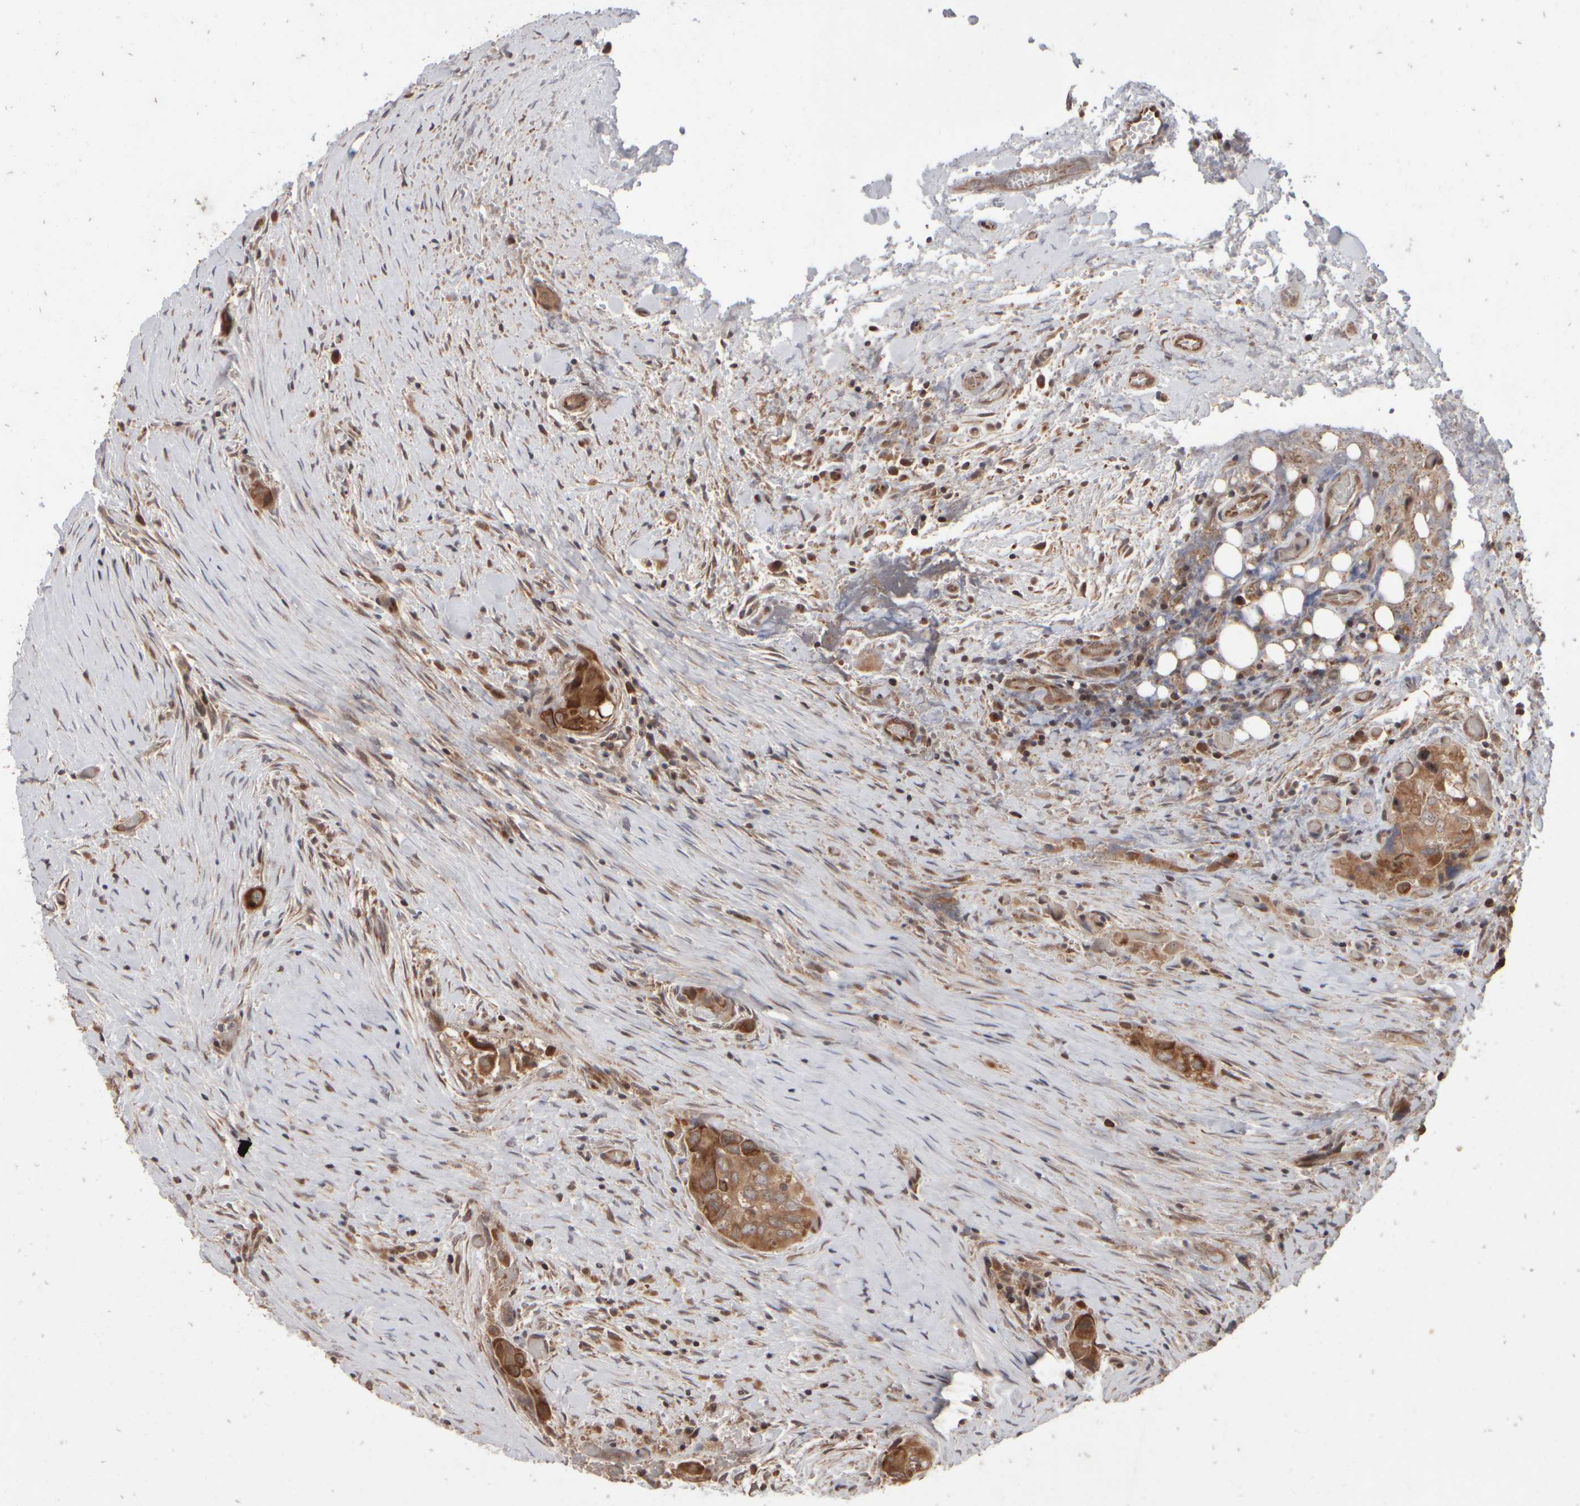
{"staining": {"intensity": "moderate", "quantity": ">75%", "location": "cytoplasmic/membranous"}, "tissue": "thyroid cancer", "cell_type": "Tumor cells", "image_type": "cancer", "snomed": [{"axis": "morphology", "description": "Papillary adenocarcinoma, NOS"}, {"axis": "topography", "description": "Thyroid gland"}], "caption": "Human thyroid cancer stained with a brown dye exhibits moderate cytoplasmic/membranous positive expression in about >75% of tumor cells.", "gene": "ABHD11", "patient": {"sex": "female", "age": 59}}